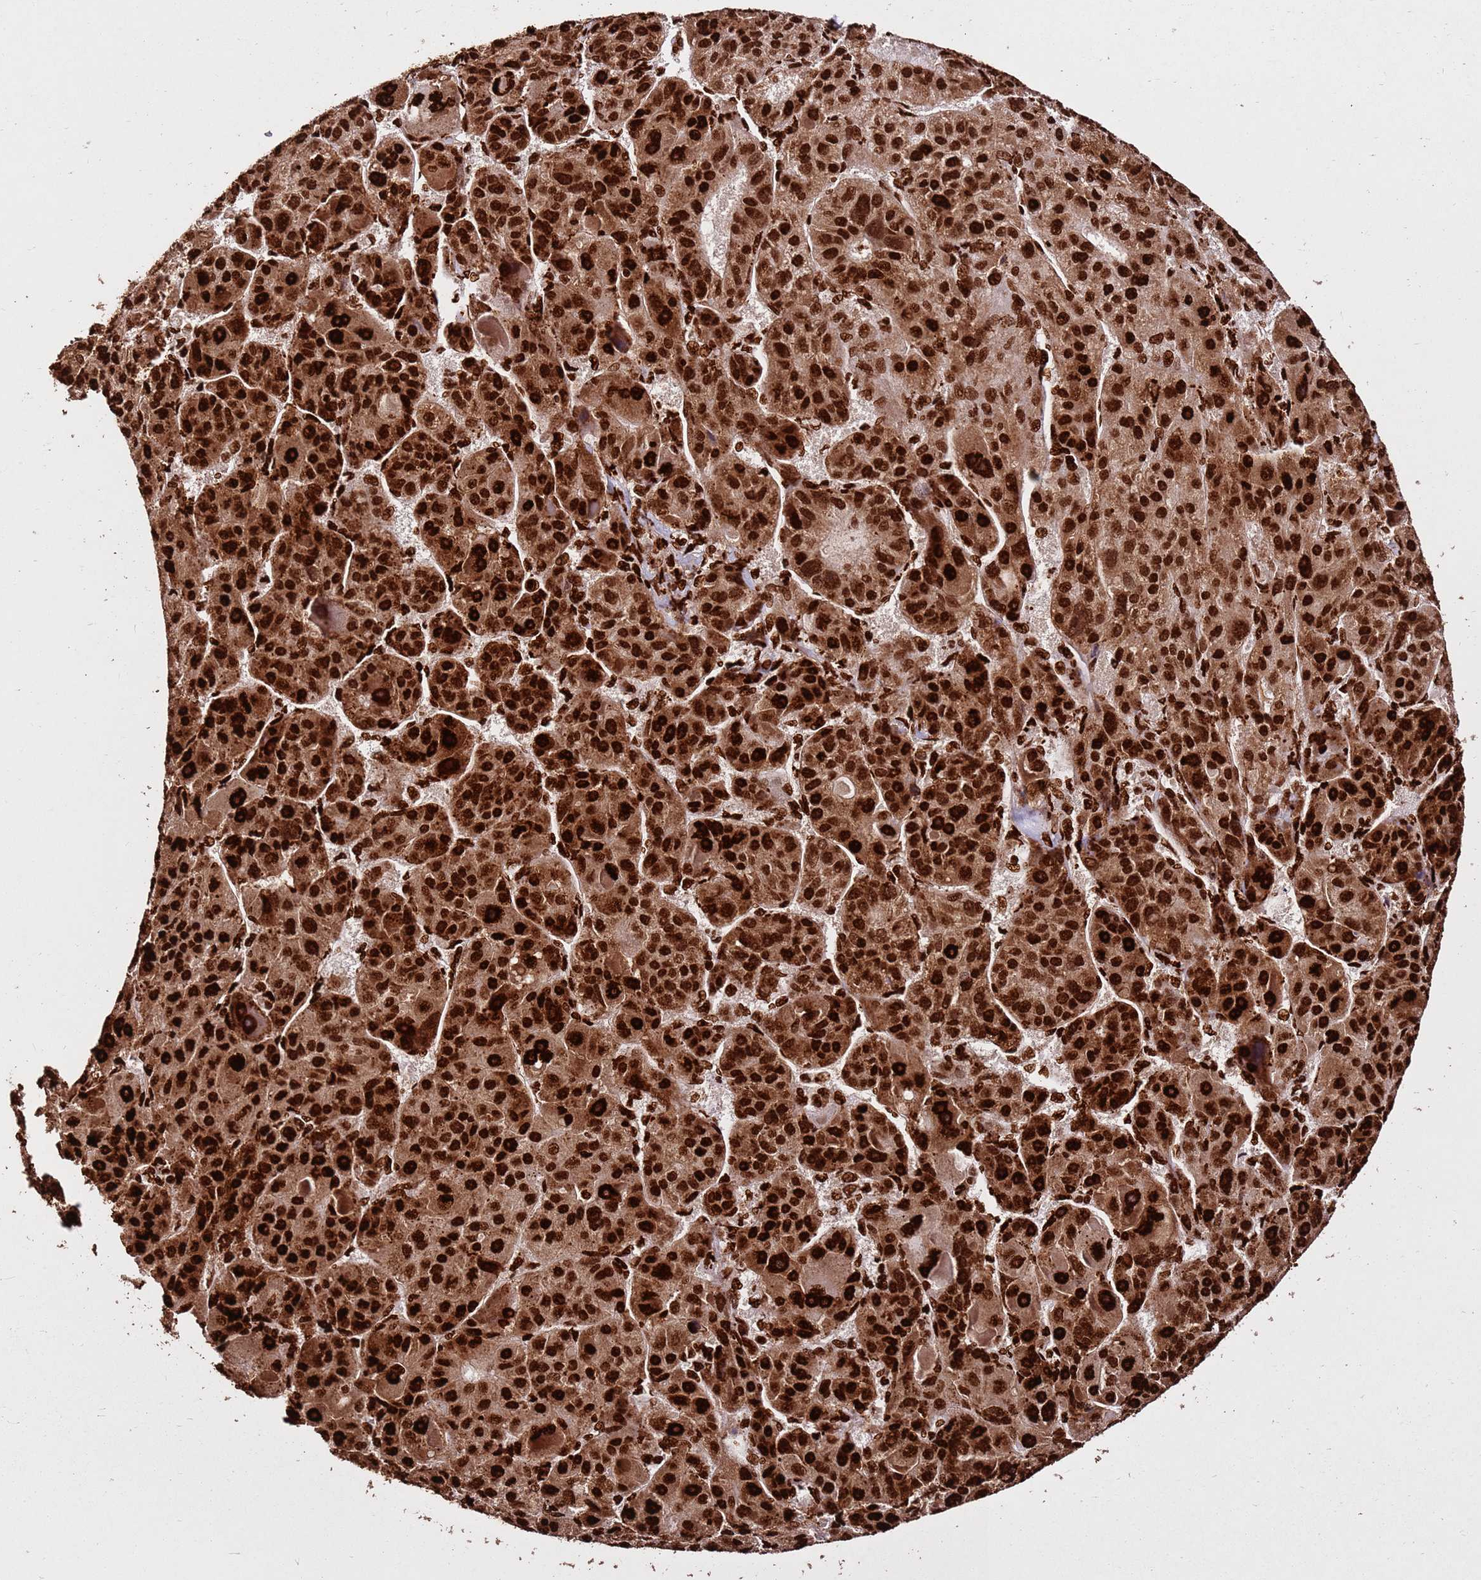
{"staining": {"intensity": "strong", "quantity": ">75%", "location": "nuclear"}, "tissue": "liver cancer", "cell_type": "Tumor cells", "image_type": "cancer", "snomed": [{"axis": "morphology", "description": "Carcinoma, Hepatocellular, NOS"}, {"axis": "topography", "description": "Liver"}], "caption": "A high amount of strong nuclear staining is appreciated in about >75% of tumor cells in liver cancer tissue. The protein of interest is shown in brown color, while the nuclei are stained blue.", "gene": "HNRNPAB", "patient": {"sex": "male", "age": 76}}